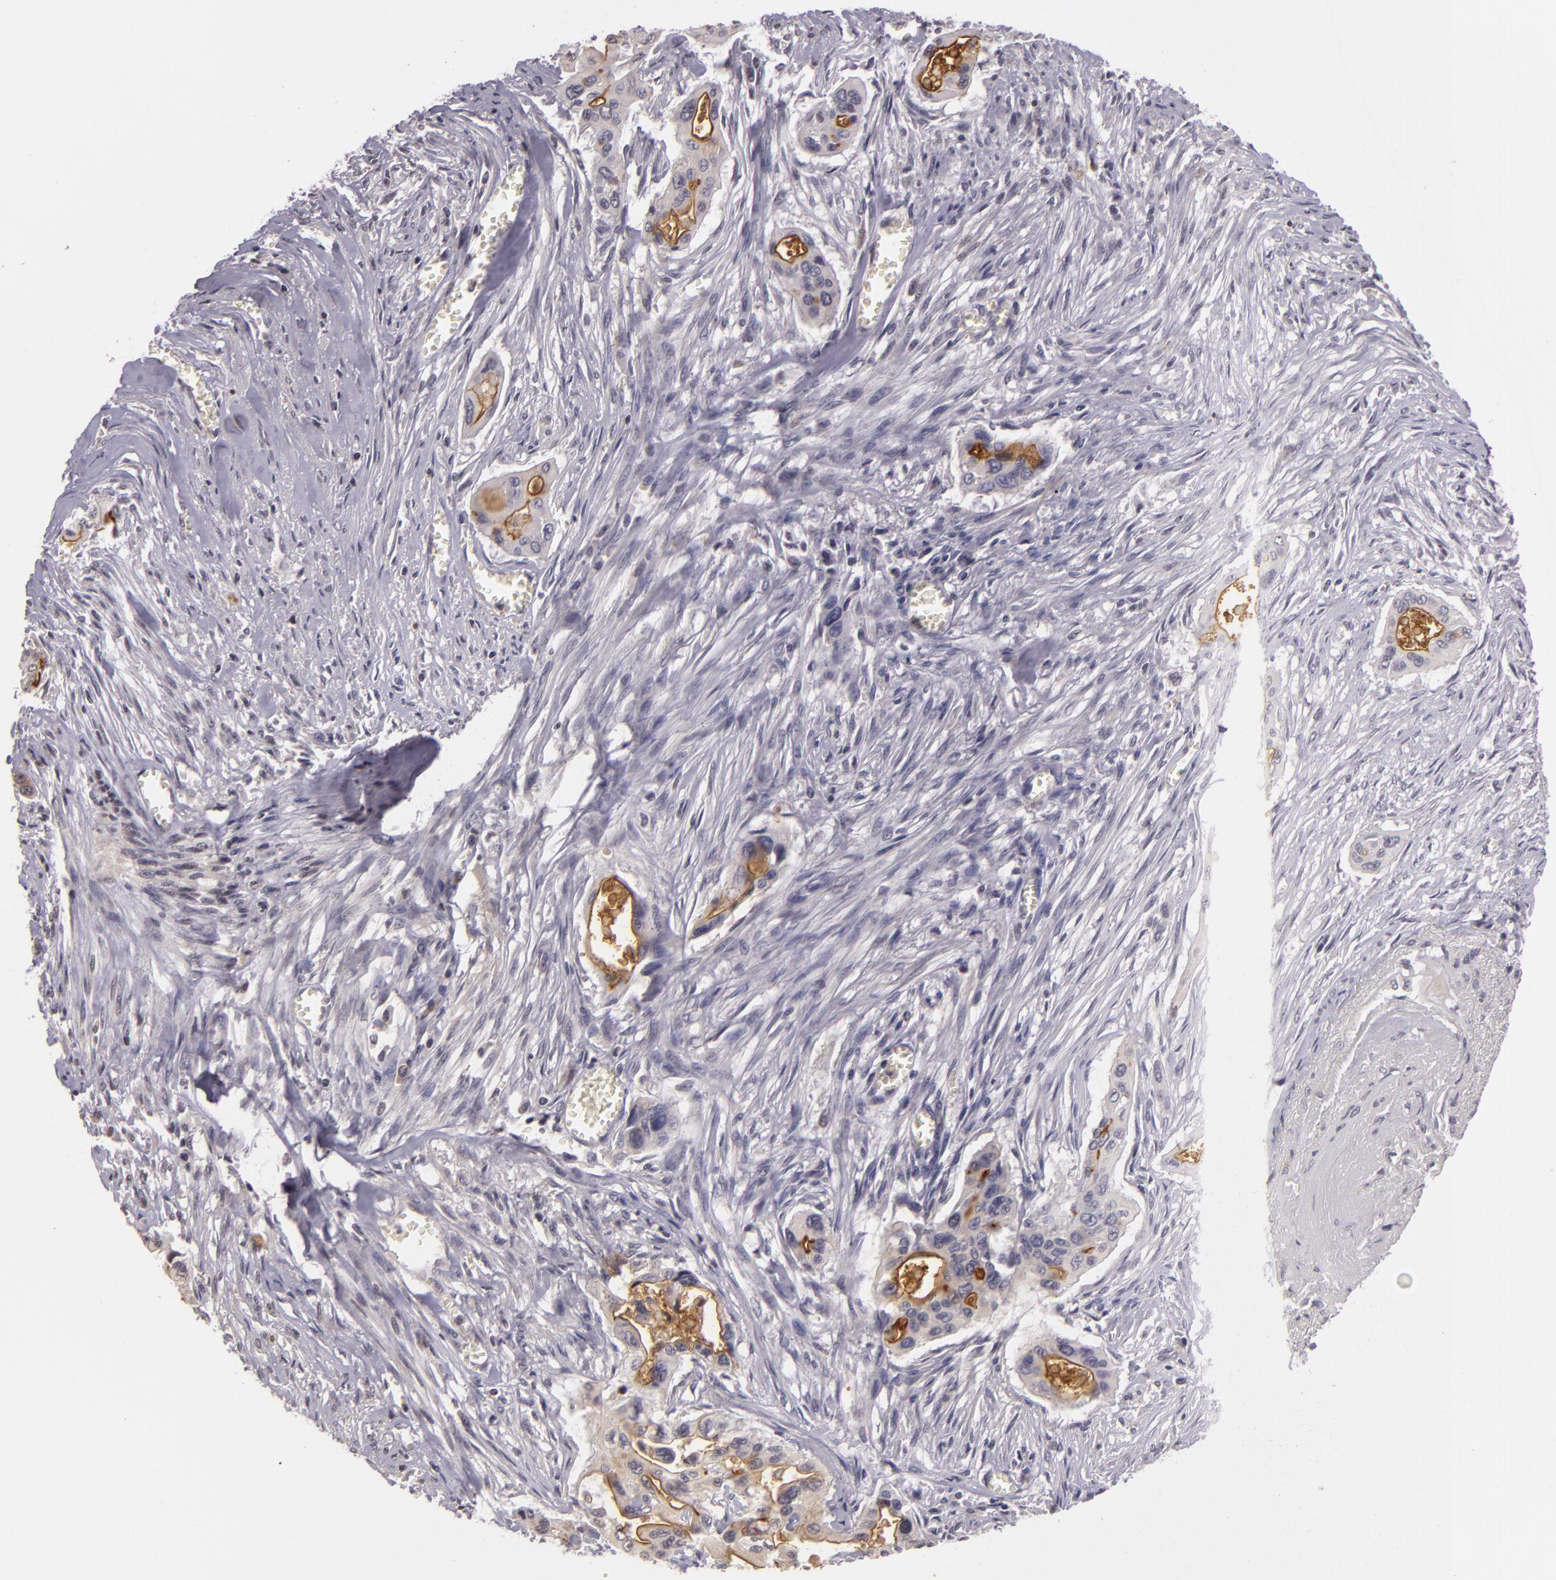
{"staining": {"intensity": "strong", "quantity": ">75%", "location": "cytoplasmic/membranous"}, "tissue": "pancreatic cancer", "cell_type": "Tumor cells", "image_type": "cancer", "snomed": [{"axis": "morphology", "description": "Adenocarcinoma, NOS"}, {"axis": "topography", "description": "Pancreas"}], "caption": "Pancreatic cancer was stained to show a protein in brown. There is high levels of strong cytoplasmic/membranous staining in about >75% of tumor cells.", "gene": "MUC1", "patient": {"sex": "male", "age": 77}}